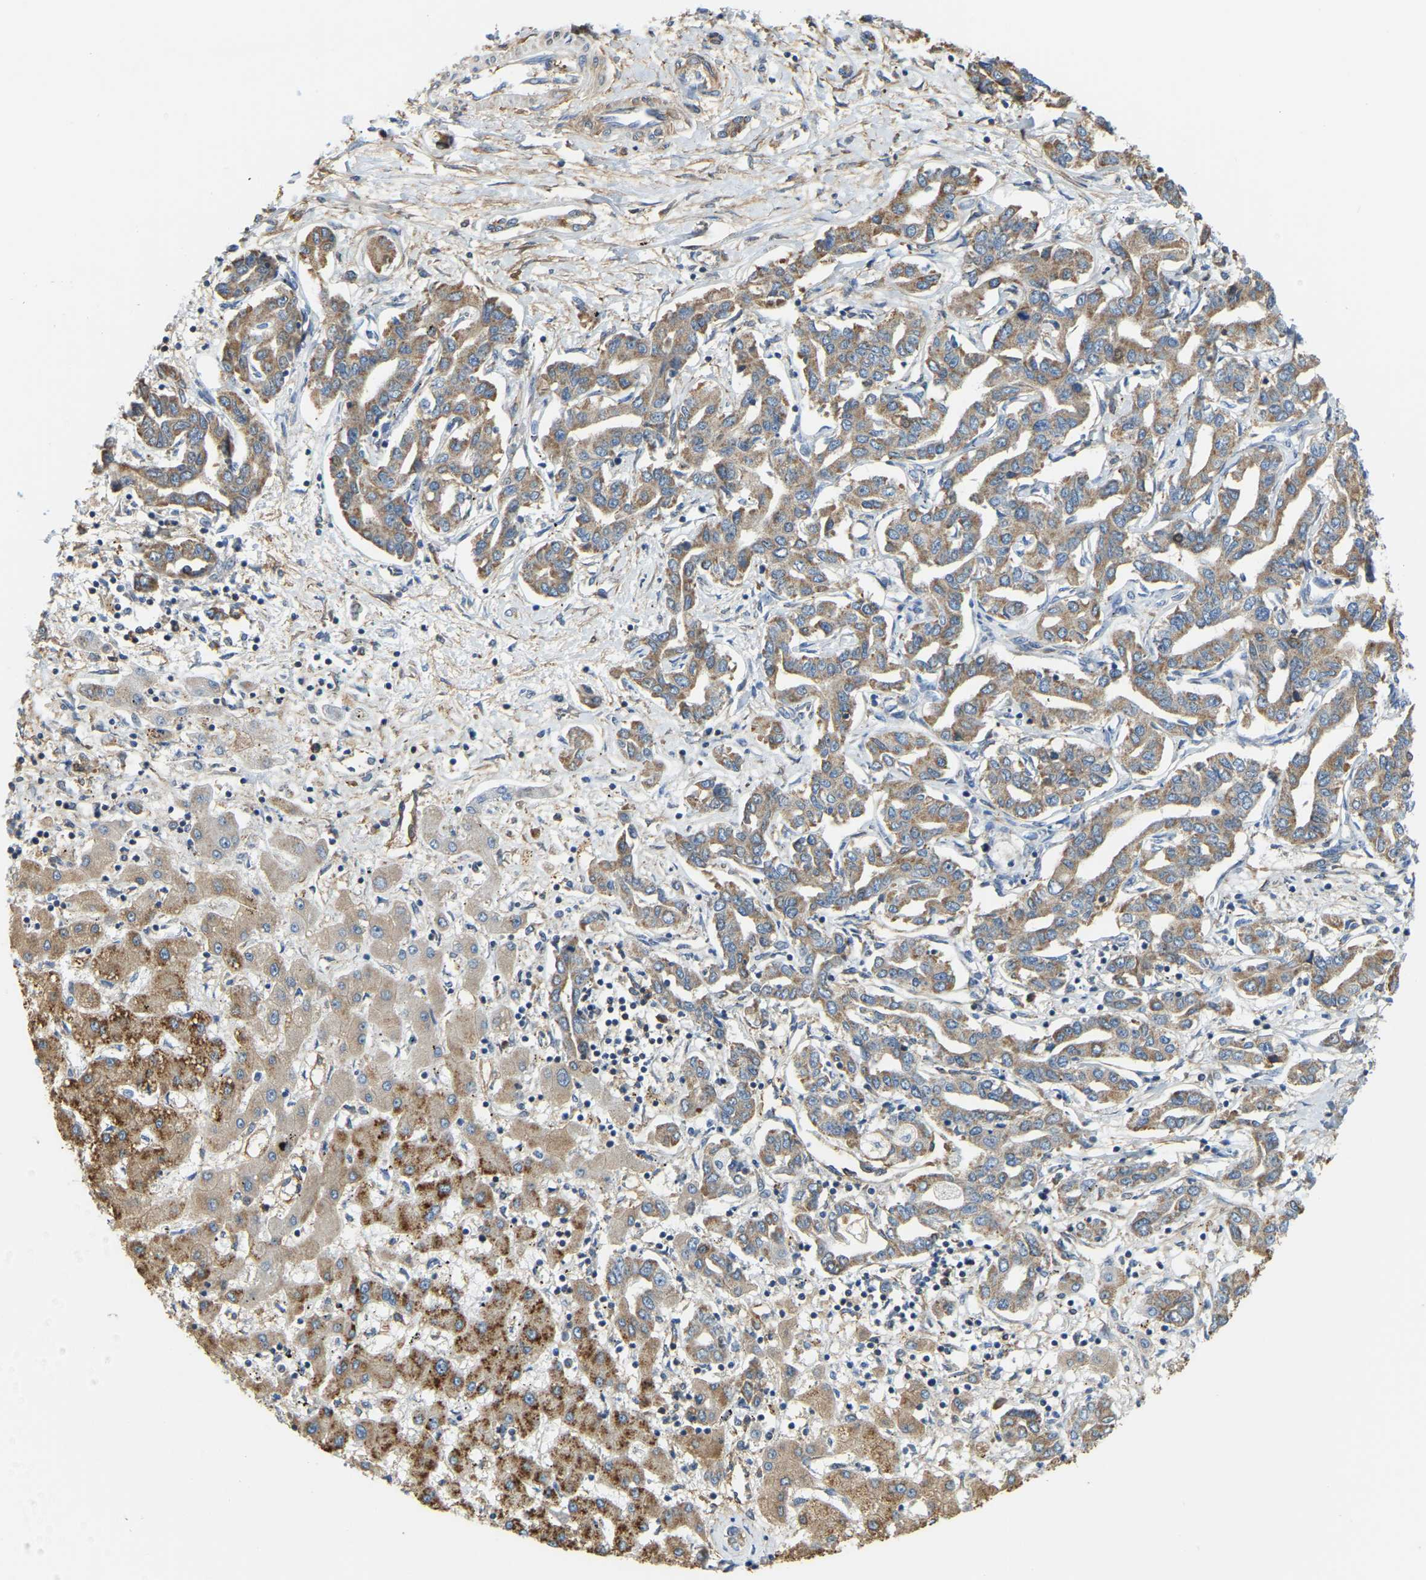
{"staining": {"intensity": "moderate", "quantity": ">75%", "location": "cytoplasmic/membranous"}, "tissue": "liver cancer", "cell_type": "Tumor cells", "image_type": "cancer", "snomed": [{"axis": "morphology", "description": "Cholangiocarcinoma"}, {"axis": "topography", "description": "Liver"}], "caption": "Immunohistochemical staining of liver cholangiocarcinoma shows medium levels of moderate cytoplasmic/membranous protein staining in about >75% of tumor cells.", "gene": "AHNAK", "patient": {"sex": "male", "age": 59}}